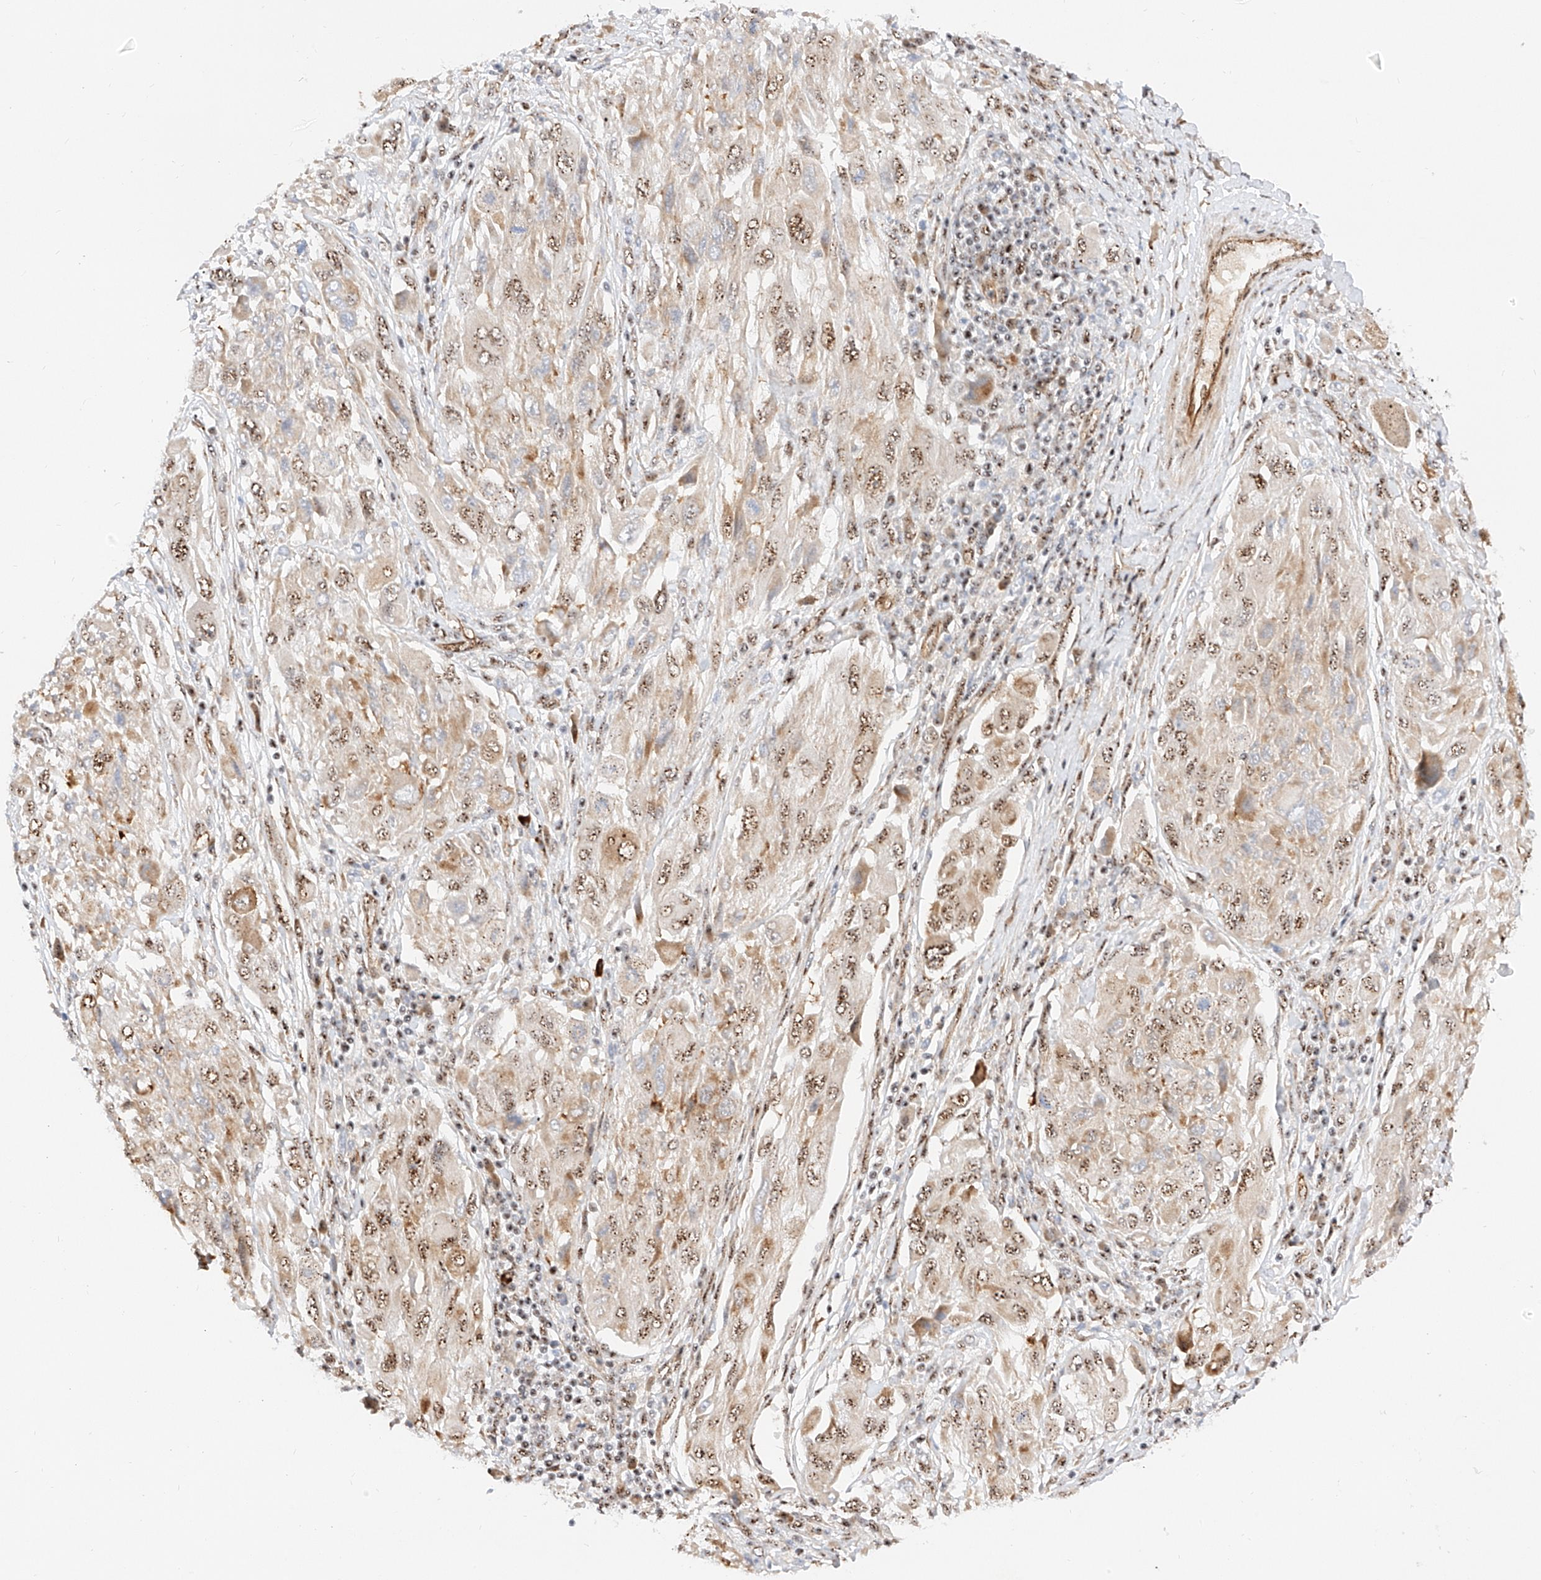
{"staining": {"intensity": "moderate", "quantity": ">75%", "location": "nuclear"}, "tissue": "melanoma", "cell_type": "Tumor cells", "image_type": "cancer", "snomed": [{"axis": "morphology", "description": "Malignant melanoma, NOS"}, {"axis": "topography", "description": "Skin"}], "caption": "IHC image of neoplastic tissue: human malignant melanoma stained using immunohistochemistry (IHC) shows medium levels of moderate protein expression localized specifically in the nuclear of tumor cells, appearing as a nuclear brown color.", "gene": "ATXN7L2", "patient": {"sex": "female", "age": 91}}